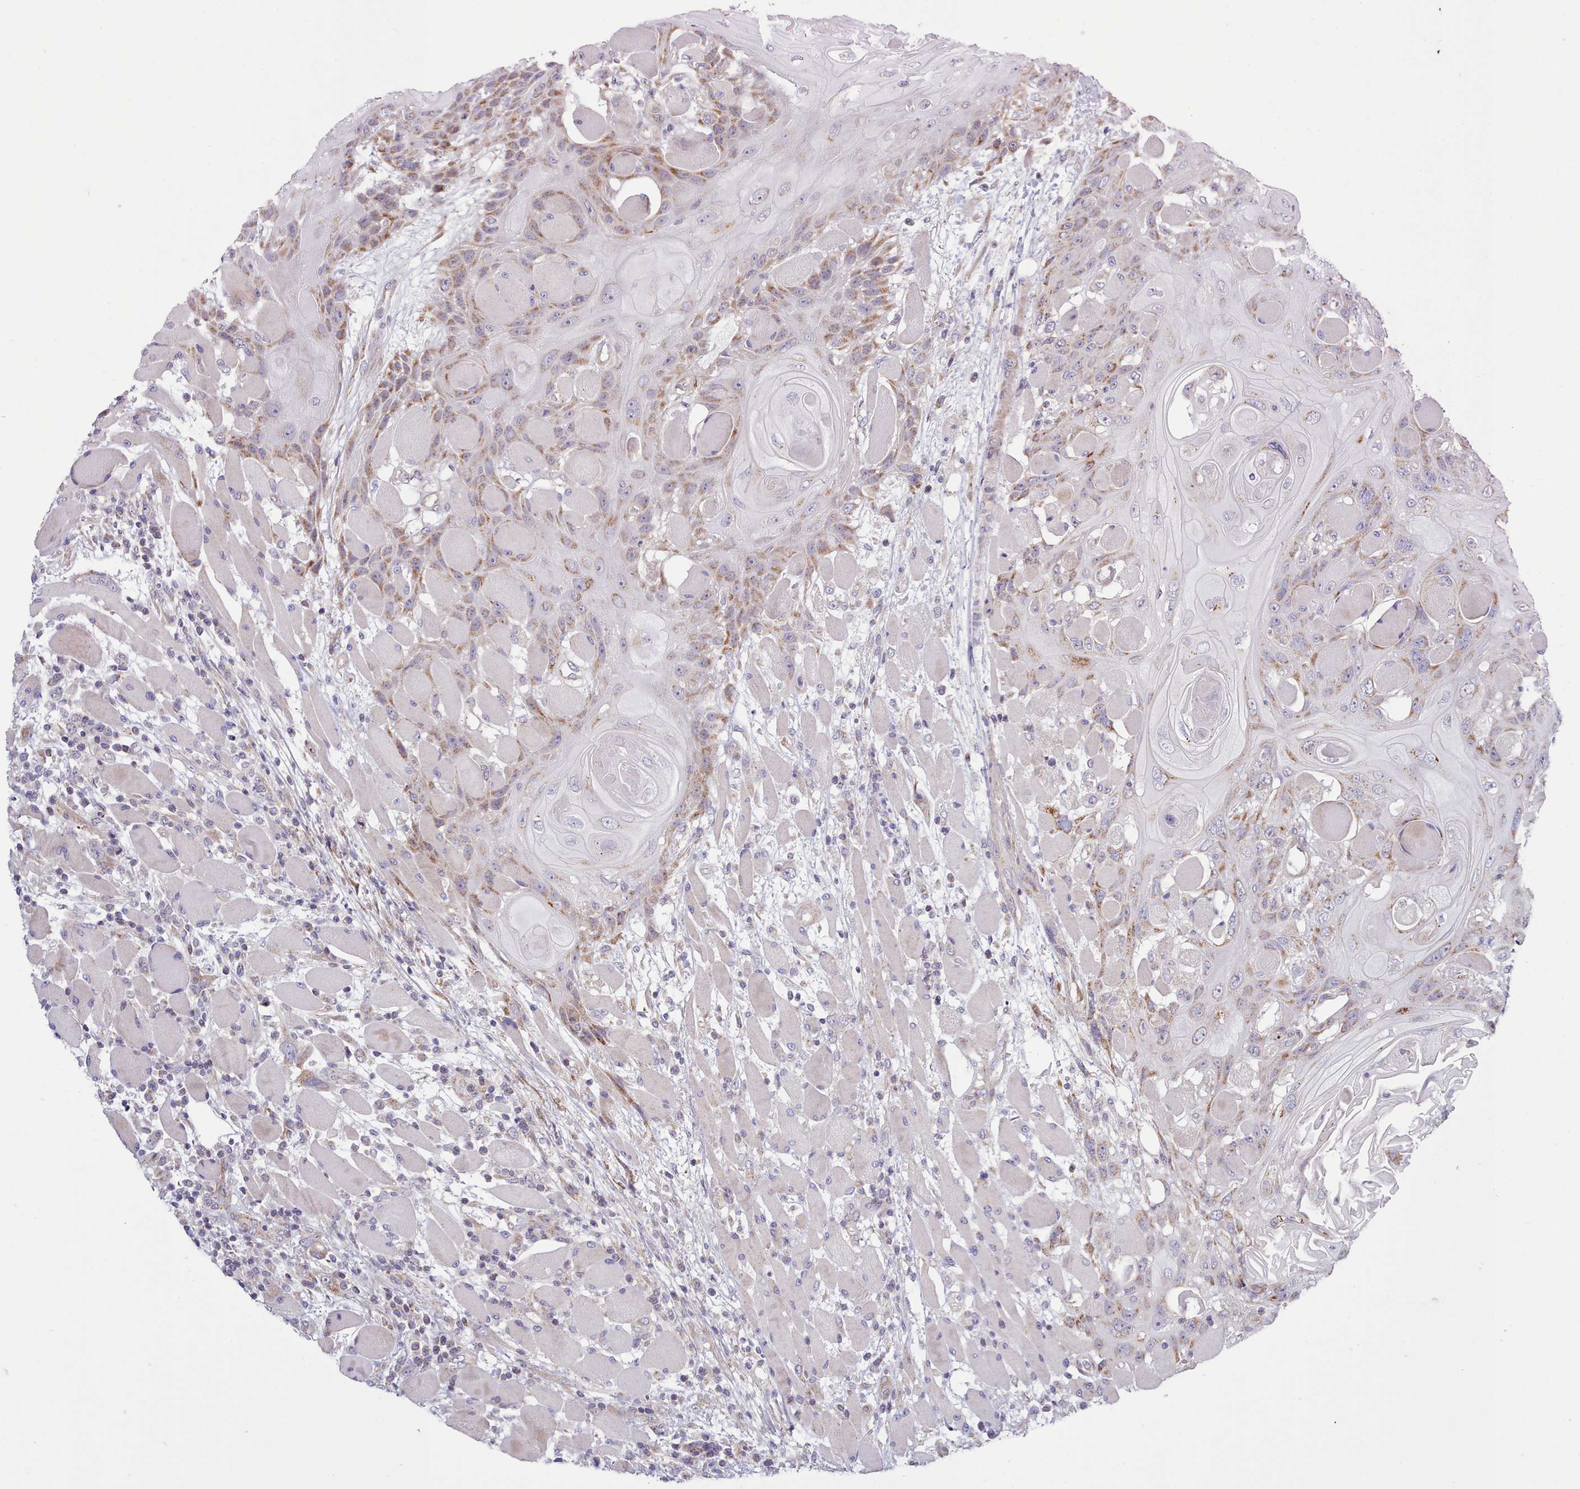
{"staining": {"intensity": "moderate", "quantity": "25%-75%", "location": "cytoplasmic/membranous"}, "tissue": "head and neck cancer", "cell_type": "Tumor cells", "image_type": "cancer", "snomed": [{"axis": "morphology", "description": "Squamous cell carcinoma, NOS"}, {"axis": "topography", "description": "Head-Neck"}], "caption": "DAB (3,3'-diaminobenzidine) immunohistochemical staining of head and neck cancer reveals moderate cytoplasmic/membranous protein expression in about 25%-75% of tumor cells. Using DAB (brown) and hematoxylin (blue) stains, captured at high magnification using brightfield microscopy.", "gene": "MRPL21", "patient": {"sex": "female", "age": 43}}